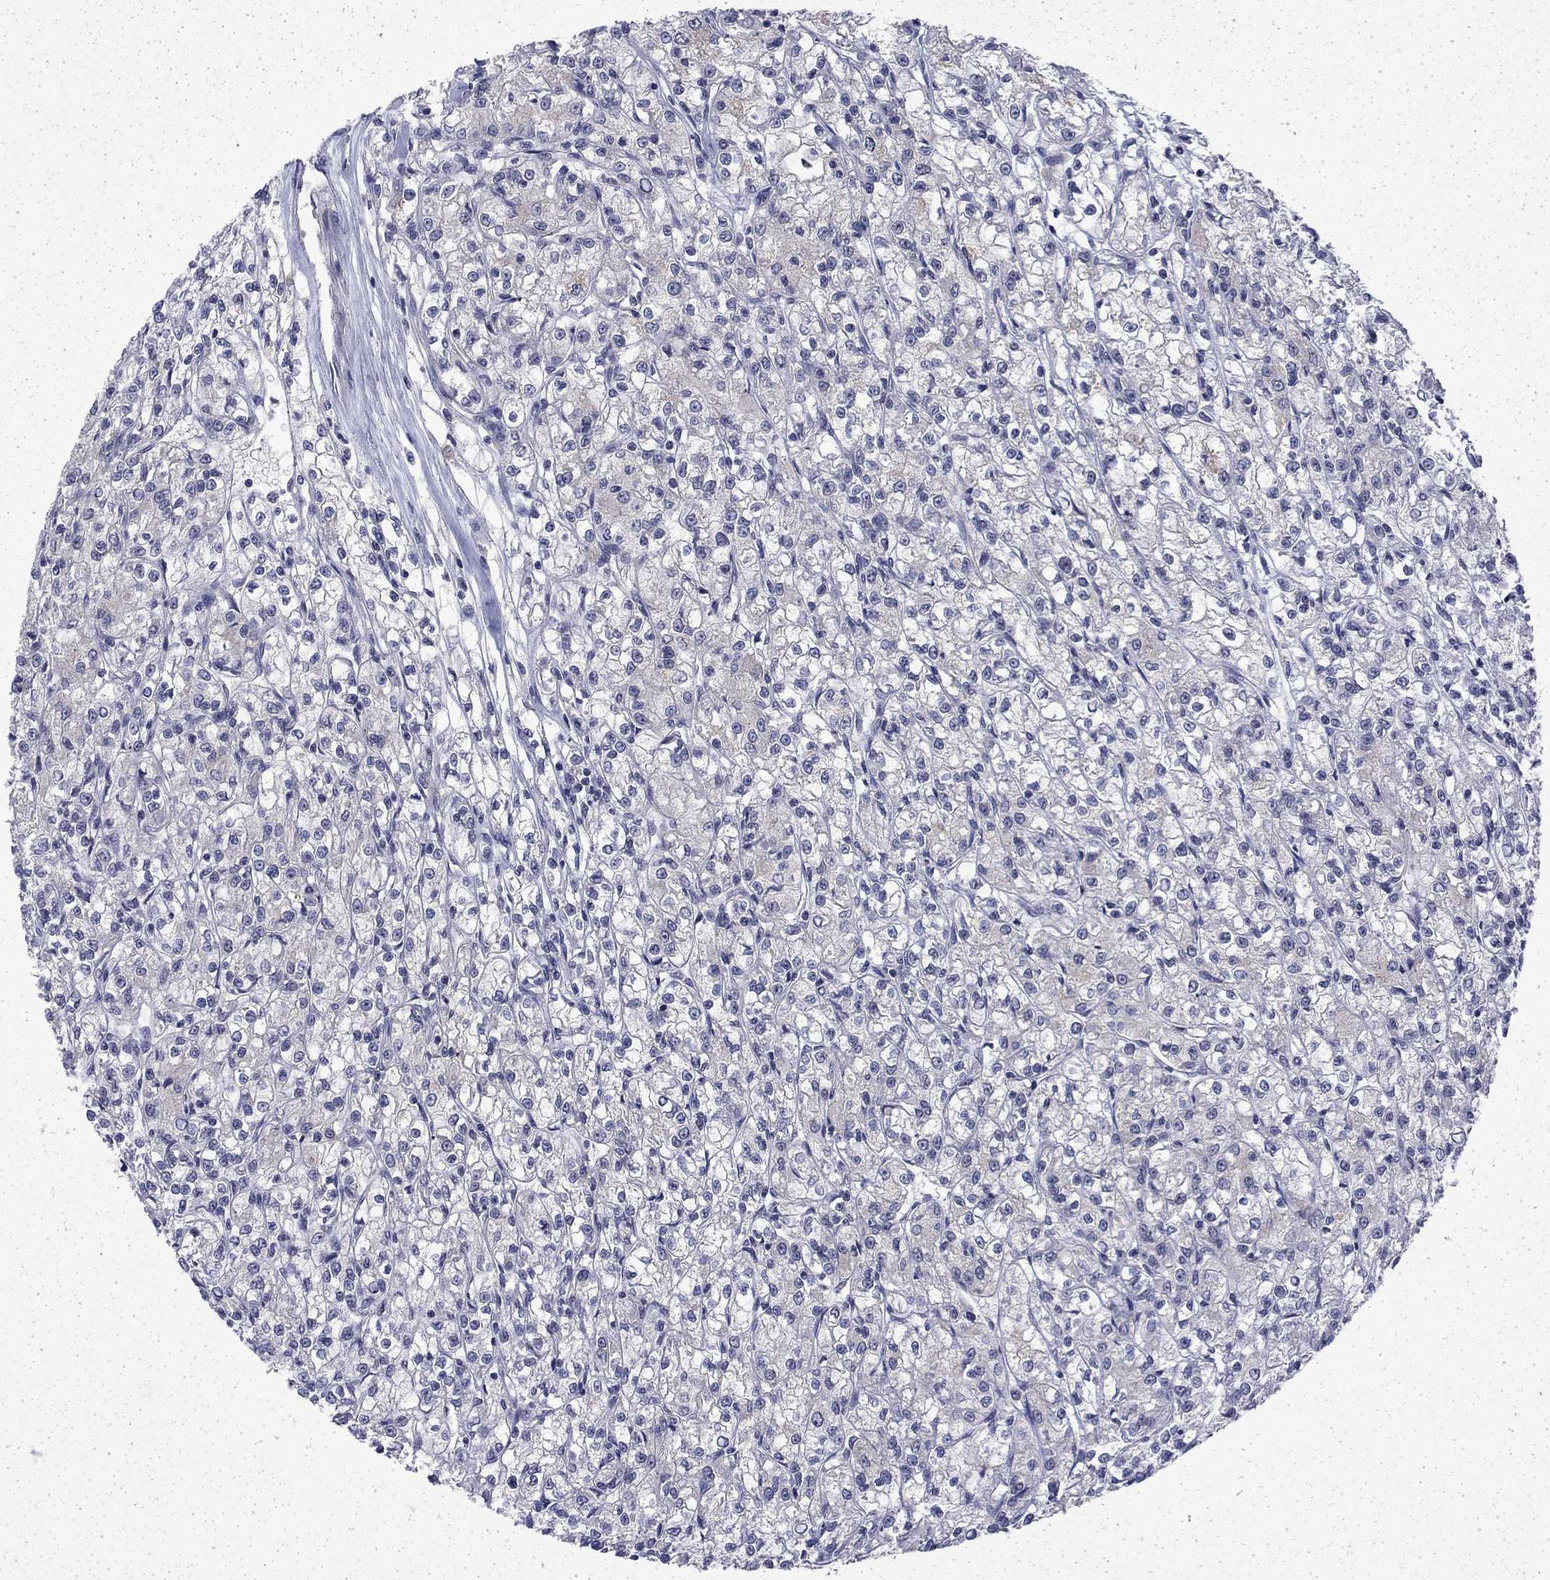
{"staining": {"intensity": "negative", "quantity": "none", "location": "none"}, "tissue": "renal cancer", "cell_type": "Tumor cells", "image_type": "cancer", "snomed": [{"axis": "morphology", "description": "Adenocarcinoma, NOS"}, {"axis": "topography", "description": "Kidney"}], "caption": "Micrograph shows no protein staining in tumor cells of adenocarcinoma (renal) tissue. Brightfield microscopy of immunohistochemistry (IHC) stained with DAB (brown) and hematoxylin (blue), captured at high magnification.", "gene": "CHAT", "patient": {"sex": "female", "age": 59}}